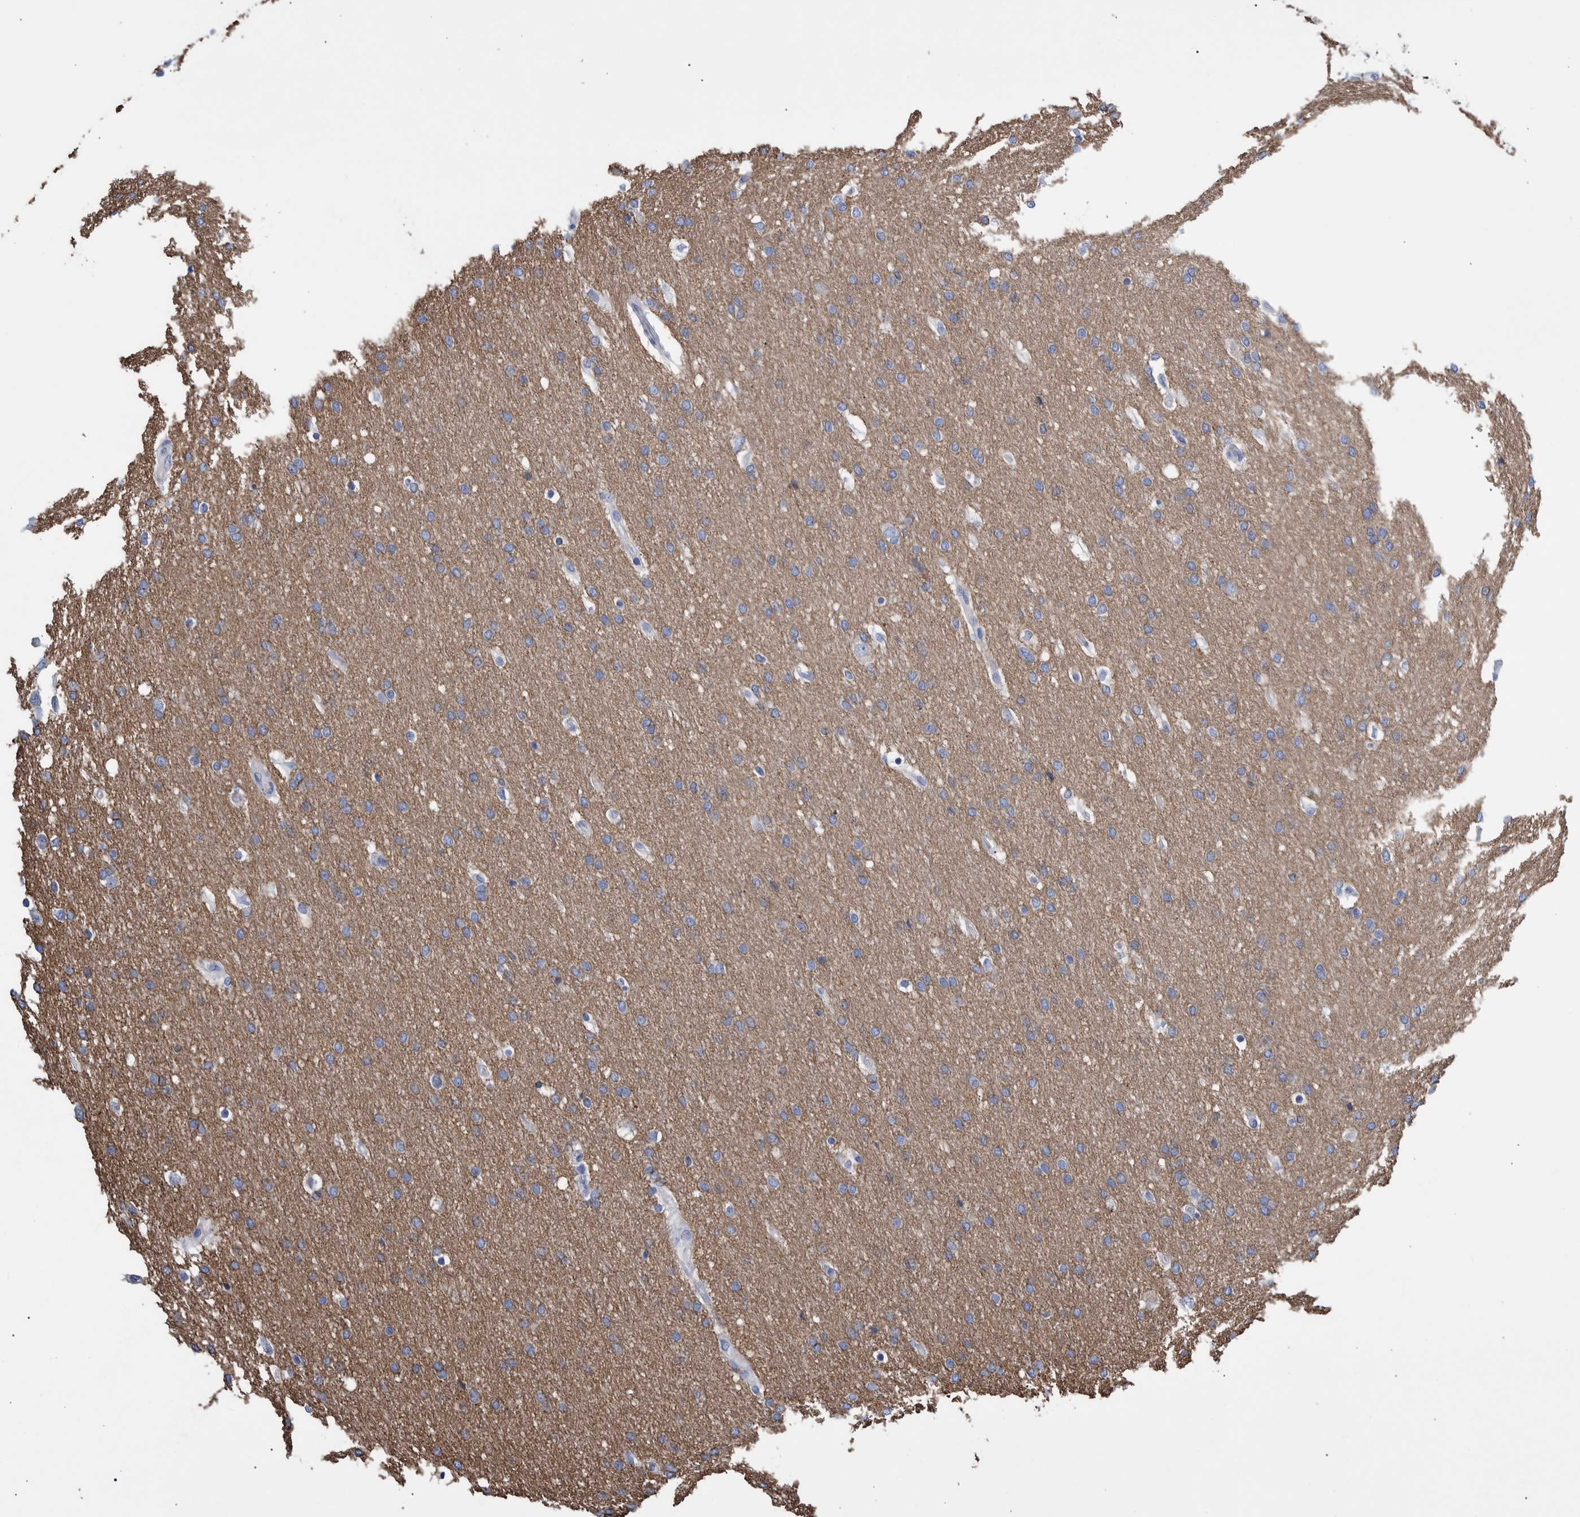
{"staining": {"intensity": "weak", "quantity": ">75%", "location": "cytoplasmic/membranous"}, "tissue": "glioma", "cell_type": "Tumor cells", "image_type": "cancer", "snomed": [{"axis": "morphology", "description": "Glioma, malignant, Low grade"}, {"axis": "topography", "description": "Brain"}], "caption": "A photomicrograph of glioma stained for a protein shows weak cytoplasmic/membranous brown staining in tumor cells. The protein of interest is stained brown, and the nuclei are stained in blue (DAB IHC with brightfield microscopy, high magnification).", "gene": "PPP3CC", "patient": {"sex": "female", "age": 37}}